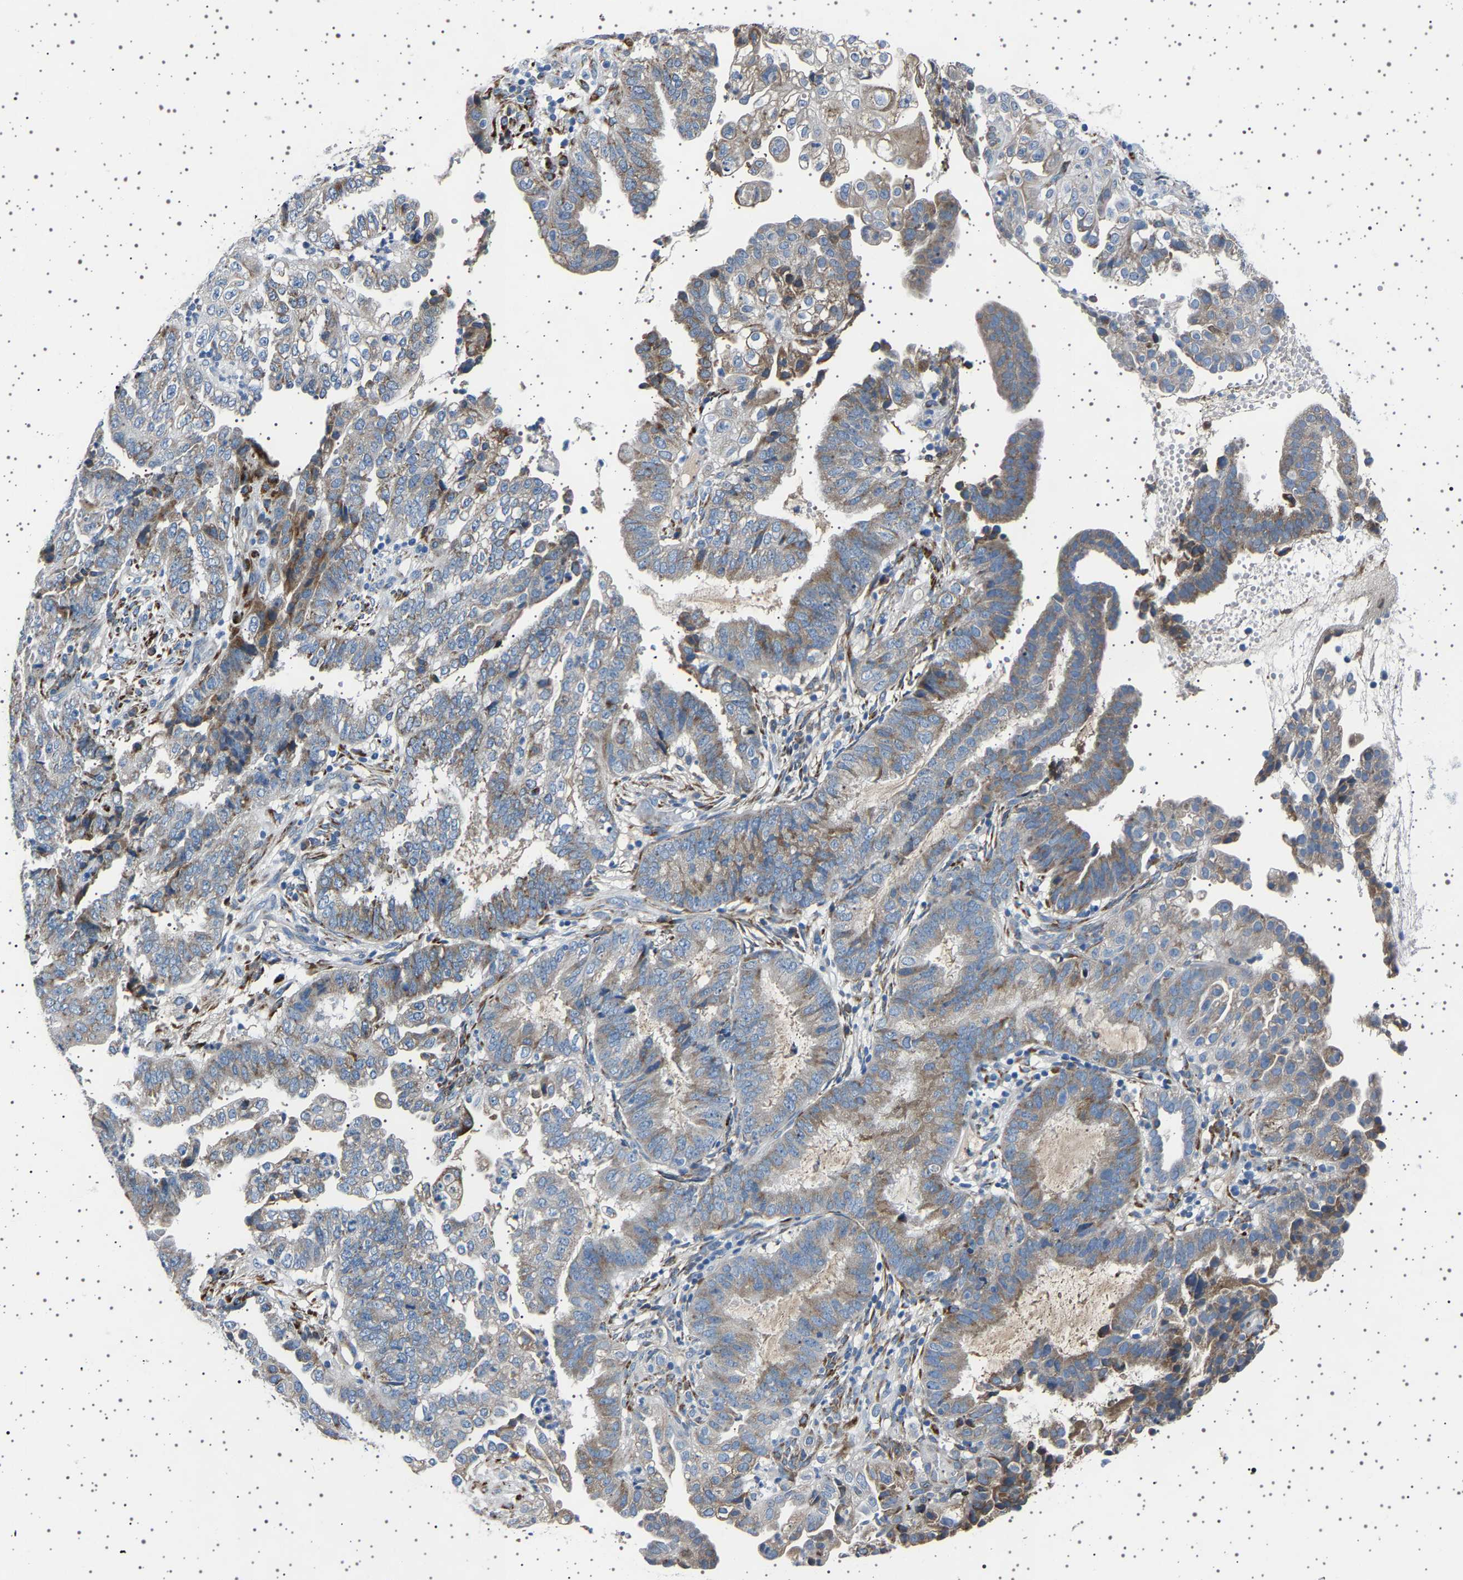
{"staining": {"intensity": "moderate", "quantity": "25%-75%", "location": "cytoplasmic/membranous"}, "tissue": "endometrial cancer", "cell_type": "Tumor cells", "image_type": "cancer", "snomed": [{"axis": "morphology", "description": "Adenocarcinoma, NOS"}, {"axis": "topography", "description": "Endometrium"}], "caption": "Protein positivity by IHC demonstrates moderate cytoplasmic/membranous staining in about 25%-75% of tumor cells in endometrial cancer (adenocarcinoma). The staining is performed using DAB brown chromogen to label protein expression. The nuclei are counter-stained blue using hematoxylin.", "gene": "FTCD", "patient": {"sex": "female", "age": 51}}